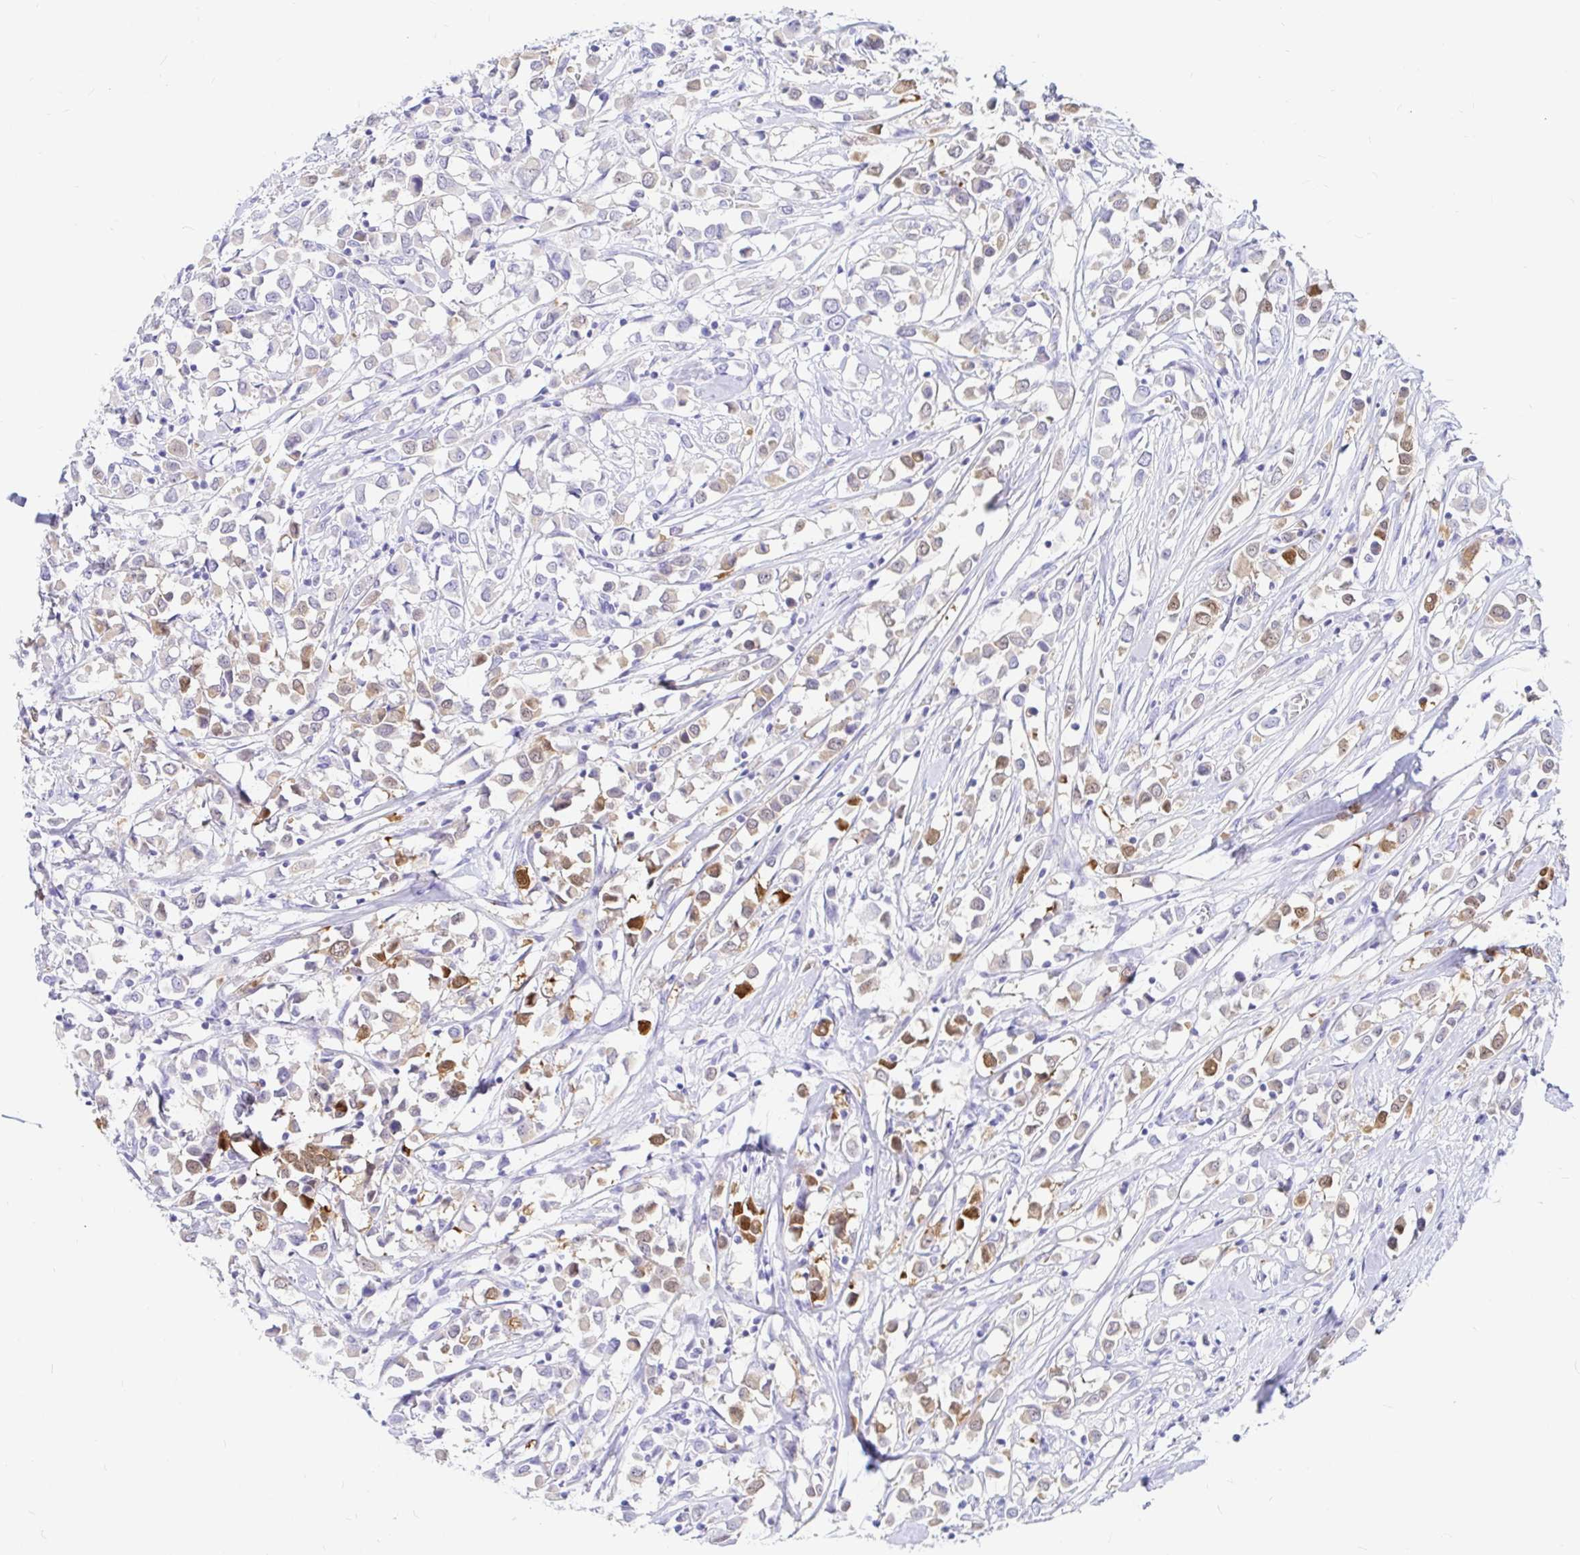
{"staining": {"intensity": "moderate", "quantity": "<25%", "location": "cytoplasmic/membranous"}, "tissue": "breast cancer", "cell_type": "Tumor cells", "image_type": "cancer", "snomed": [{"axis": "morphology", "description": "Duct carcinoma"}, {"axis": "topography", "description": "Breast"}], "caption": "Breast invasive ductal carcinoma stained with immunohistochemistry reveals moderate cytoplasmic/membranous staining in about <25% of tumor cells. The staining is performed using DAB brown chromogen to label protein expression. The nuclei are counter-stained blue using hematoxylin.", "gene": "PPP1R1B", "patient": {"sex": "female", "age": 61}}